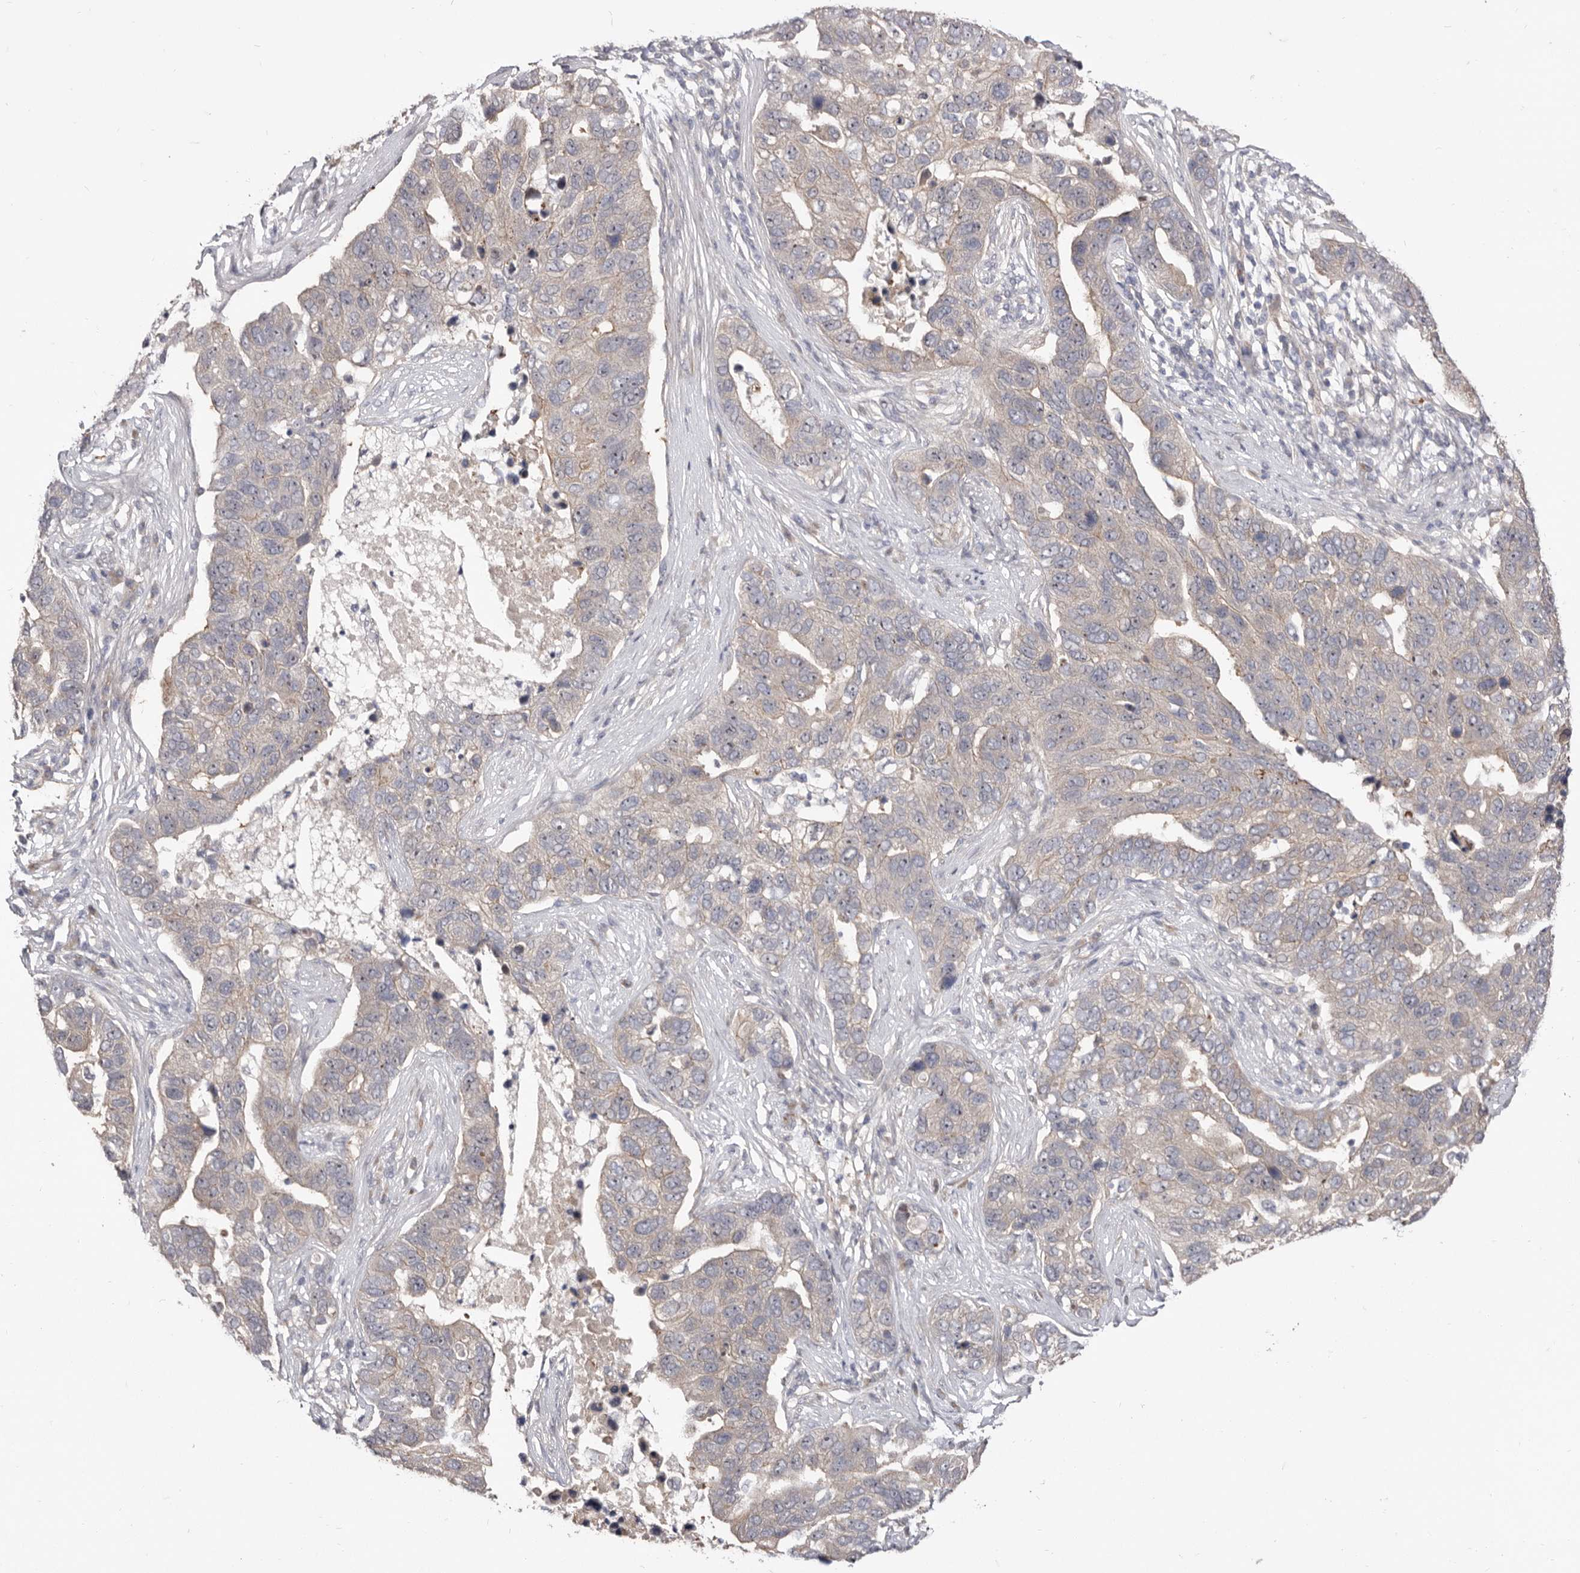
{"staining": {"intensity": "weak", "quantity": "<25%", "location": "cytoplasmic/membranous"}, "tissue": "pancreatic cancer", "cell_type": "Tumor cells", "image_type": "cancer", "snomed": [{"axis": "morphology", "description": "Adenocarcinoma, NOS"}, {"axis": "topography", "description": "Pancreas"}], "caption": "This is an IHC micrograph of human pancreatic cancer (adenocarcinoma). There is no expression in tumor cells.", "gene": "GPATCH4", "patient": {"sex": "female", "age": 61}}